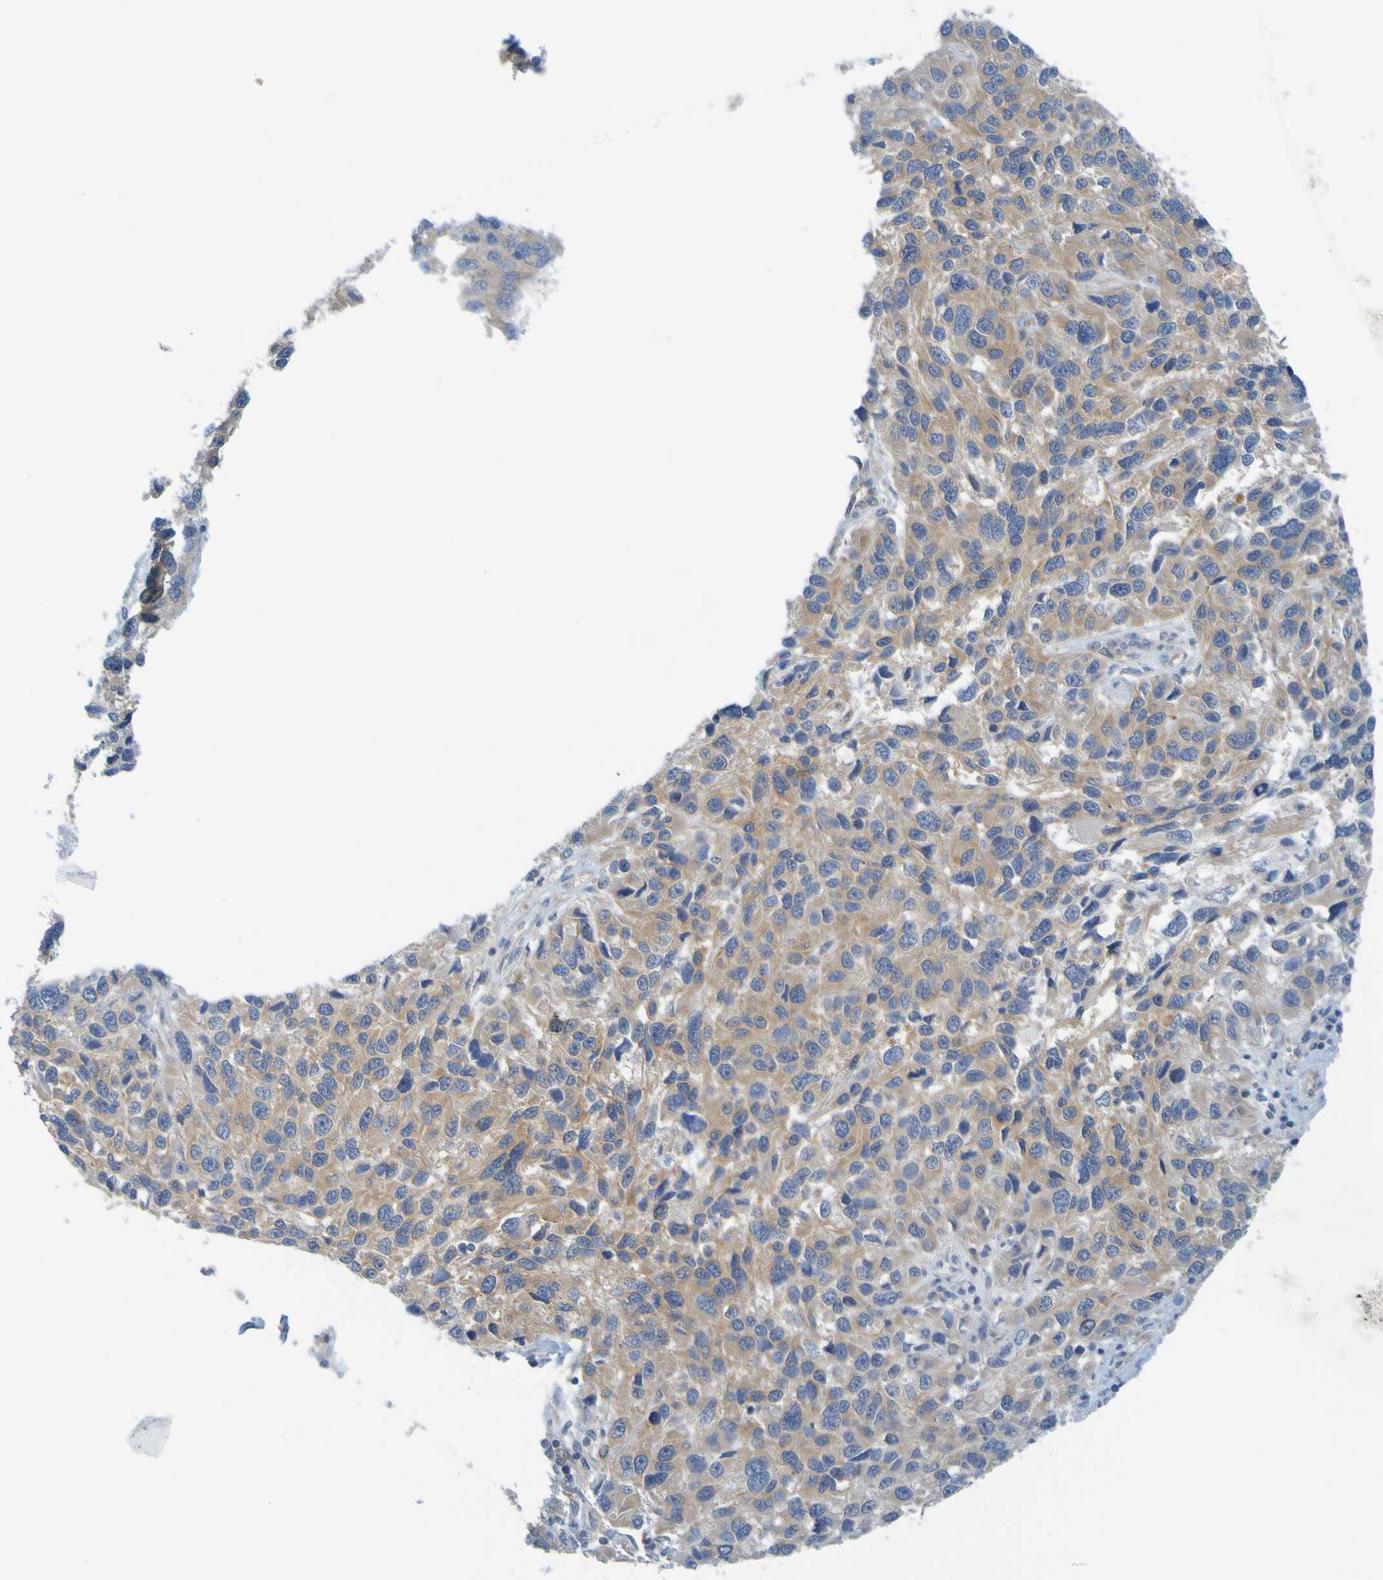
{"staining": {"intensity": "moderate", "quantity": ">75%", "location": "cytoplasmic/membranous"}, "tissue": "melanoma", "cell_type": "Tumor cells", "image_type": "cancer", "snomed": [{"axis": "morphology", "description": "Malignant melanoma, NOS"}, {"axis": "topography", "description": "Skin"}], "caption": "Brown immunohistochemical staining in malignant melanoma reveals moderate cytoplasmic/membranous expression in about >75% of tumor cells.", "gene": "APPL1", "patient": {"sex": "male", "age": 53}}